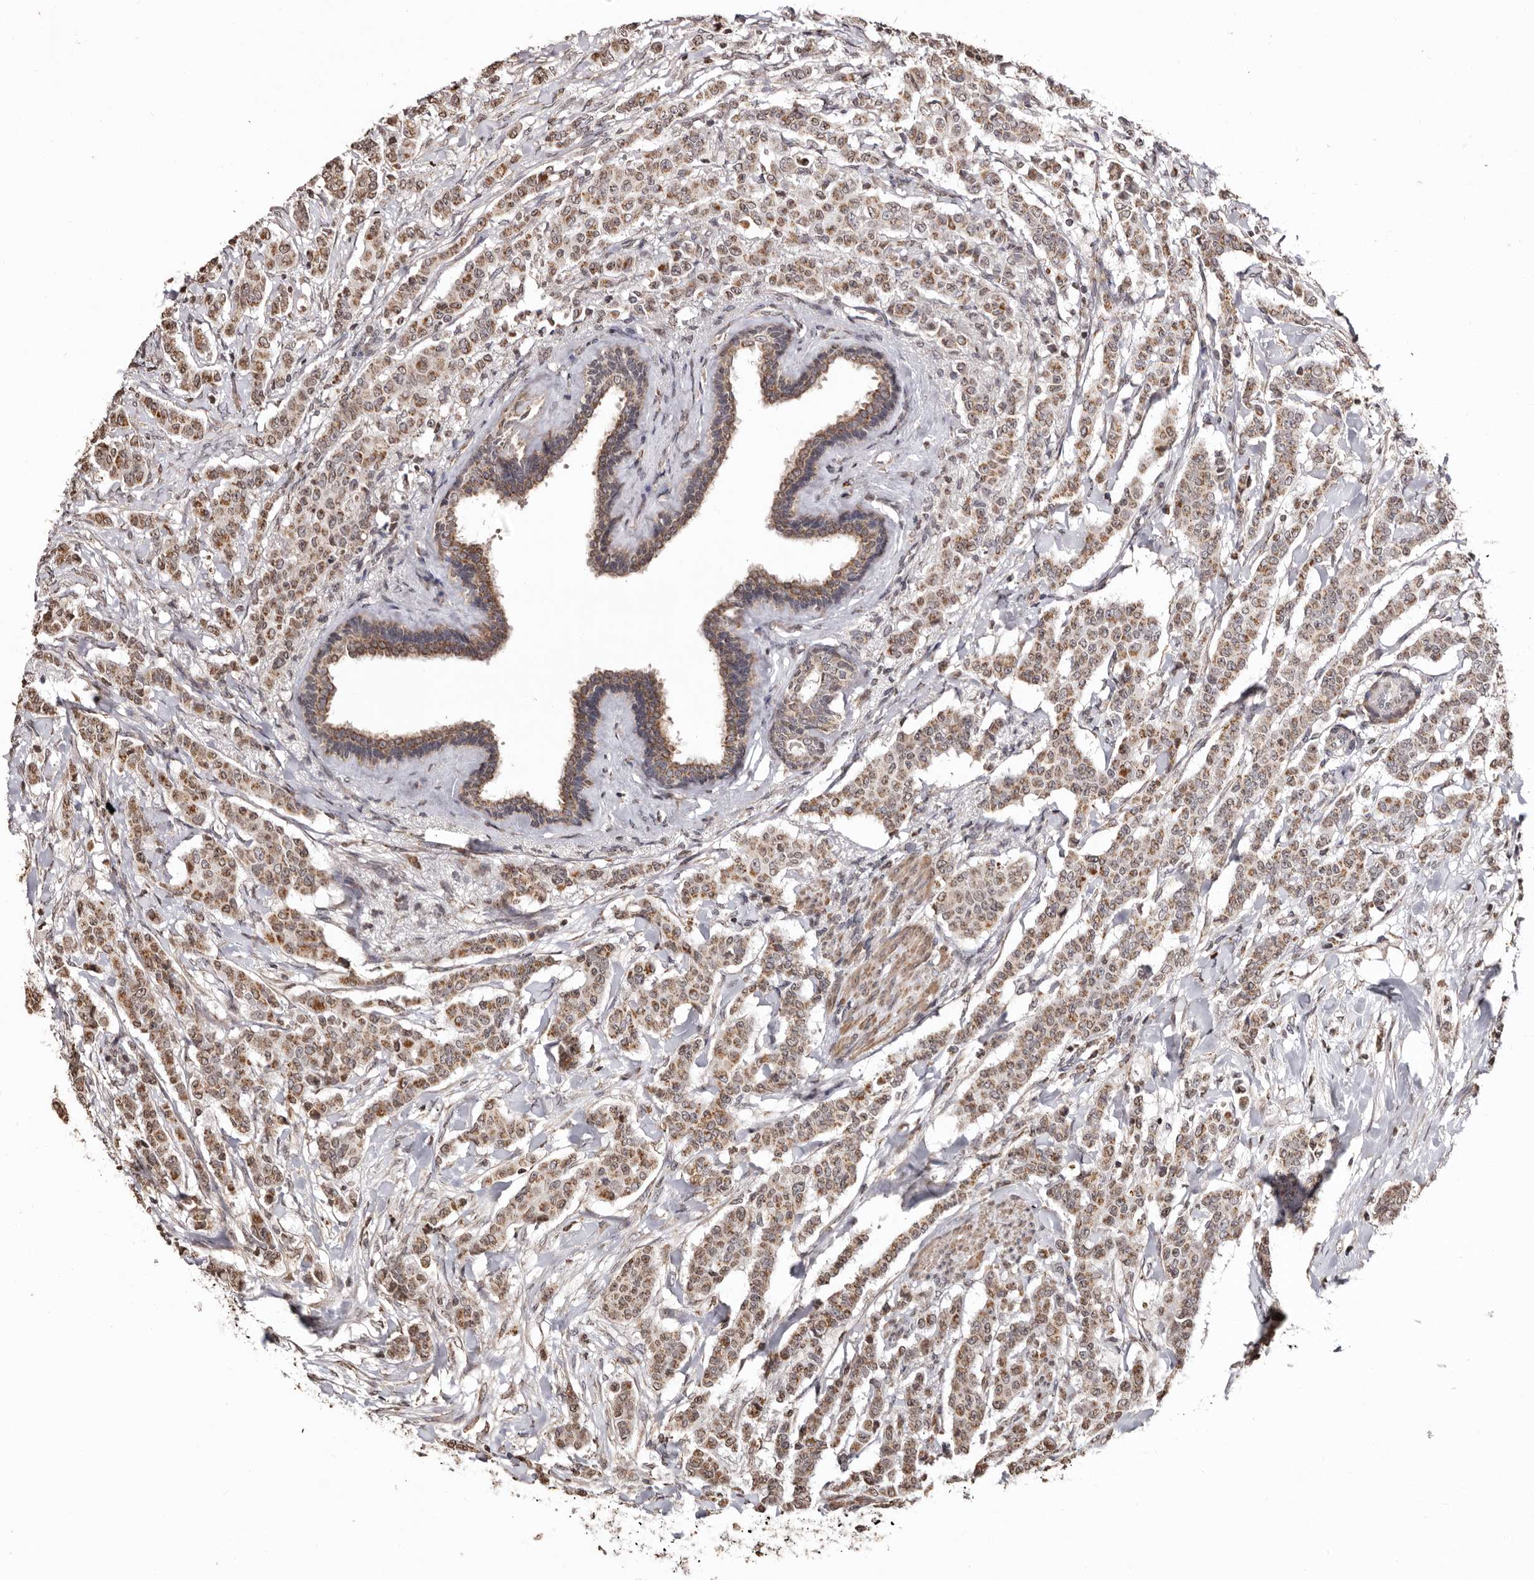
{"staining": {"intensity": "weak", "quantity": ">75%", "location": "cytoplasmic/membranous,nuclear"}, "tissue": "breast cancer", "cell_type": "Tumor cells", "image_type": "cancer", "snomed": [{"axis": "morphology", "description": "Duct carcinoma"}, {"axis": "topography", "description": "Breast"}], "caption": "IHC (DAB) staining of human breast infiltrating ductal carcinoma demonstrates weak cytoplasmic/membranous and nuclear protein expression in approximately >75% of tumor cells.", "gene": "CCDC190", "patient": {"sex": "female", "age": 40}}